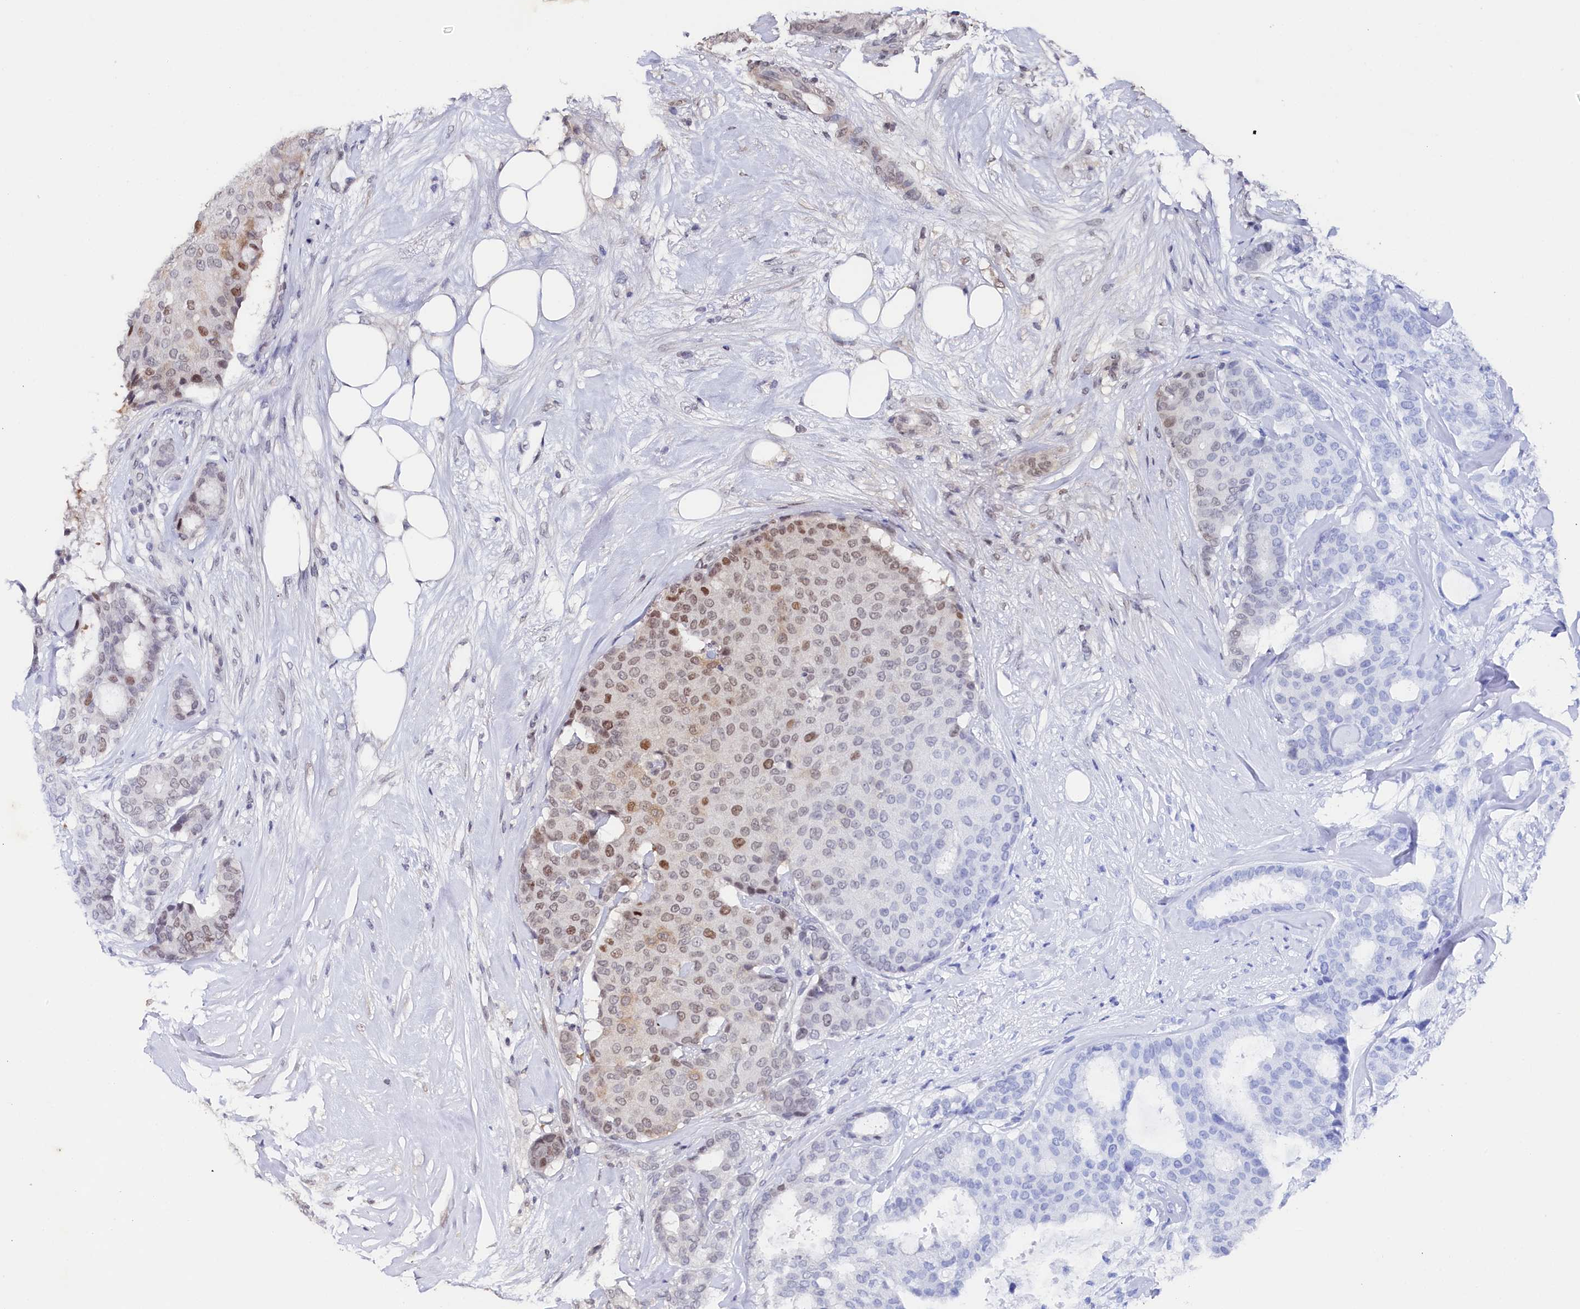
{"staining": {"intensity": "moderate", "quantity": "<25%", "location": "nuclear"}, "tissue": "breast cancer", "cell_type": "Tumor cells", "image_type": "cancer", "snomed": [{"axis": "morphology", "description": "Duct carcinoma"}, {"axis": "topography", "description": "Breast"}], "caption": "The image reveals staining of breast cancer (infiltrating ductal carcinoma), revealing moderate nuclear protein expression (brown color) within tumor cells.", "gene": "TIGD4", "patient": {"sex": "female", "age": 75}}